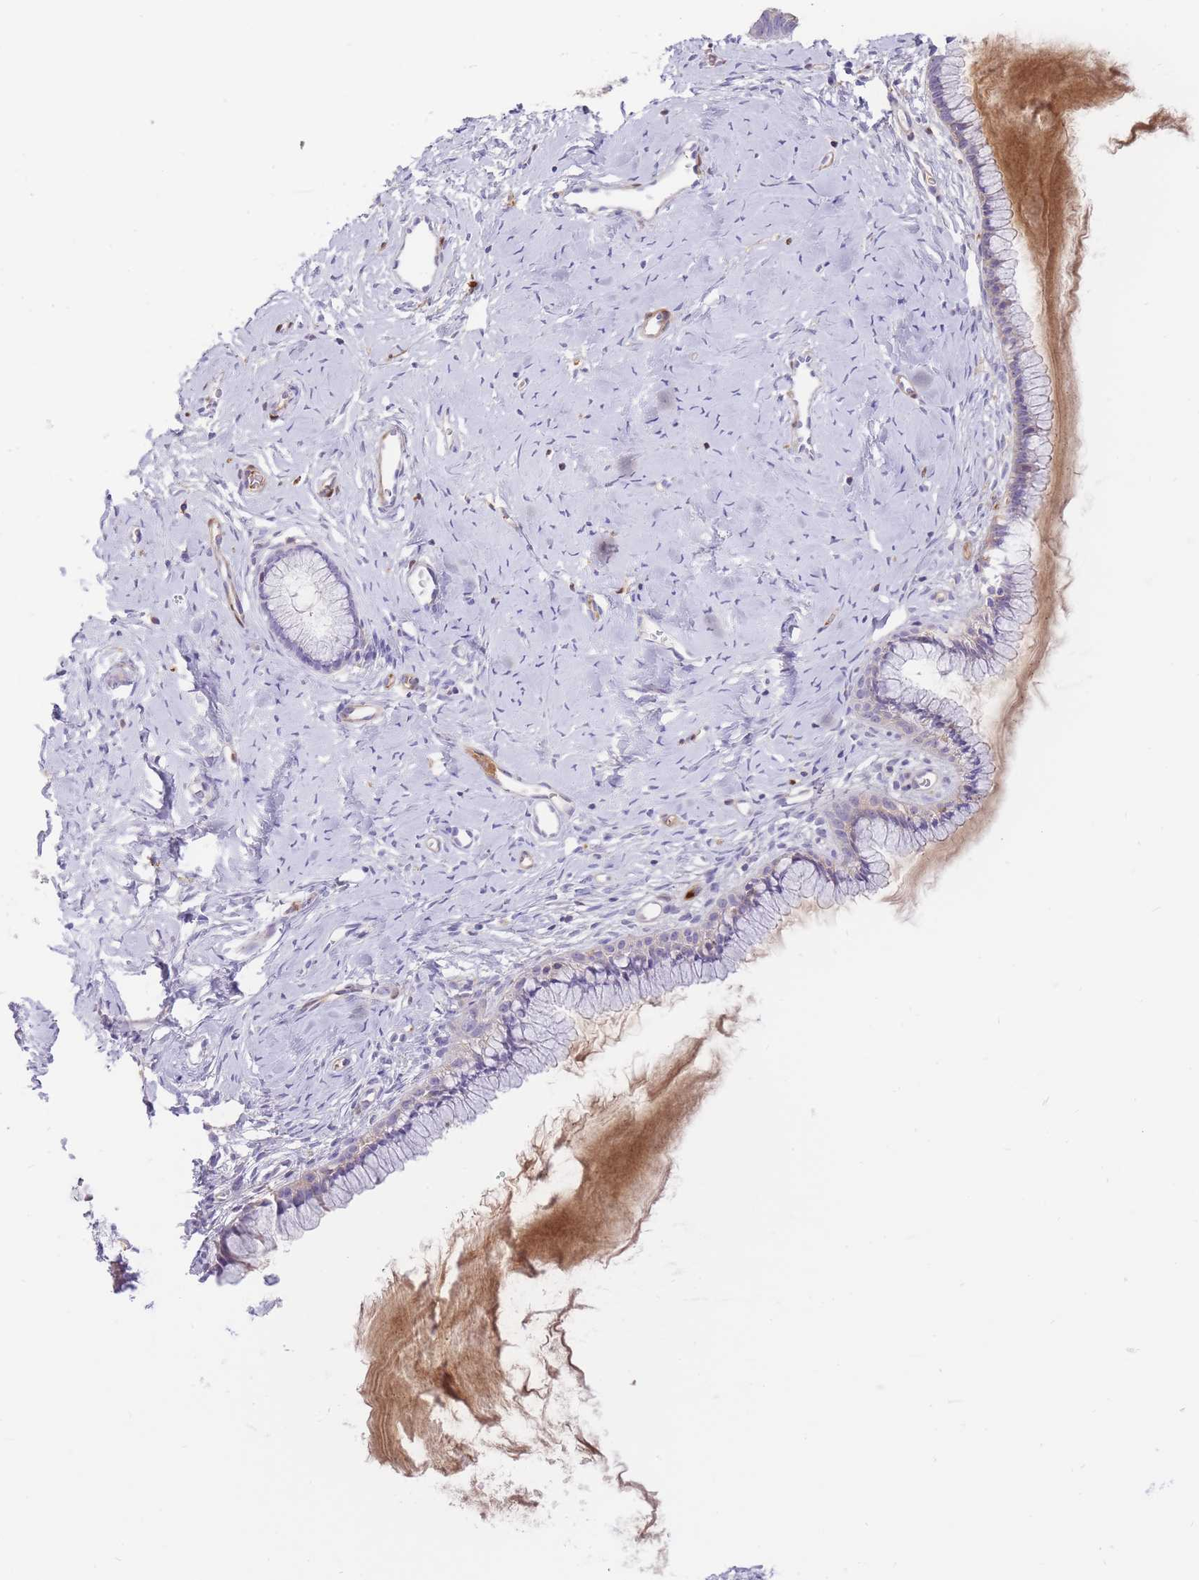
{"staining": {"intensity": "negative", "quantity": "none", "location": "none"}, "tissue": "cervix", "cell_type": "Glandular cells", "image_type": "normal", "snomed": [{"axis": "morphology", "description": "Normal tissue, NOS"}, {"axis": "topography", "description": "Cervix"}], "caption": "An IHC image of unremarkable cervix is shown. There is no staining in glandular cells of cervix.", "gene": "HRG", "patient": {"sex": "female", "age": 40}}